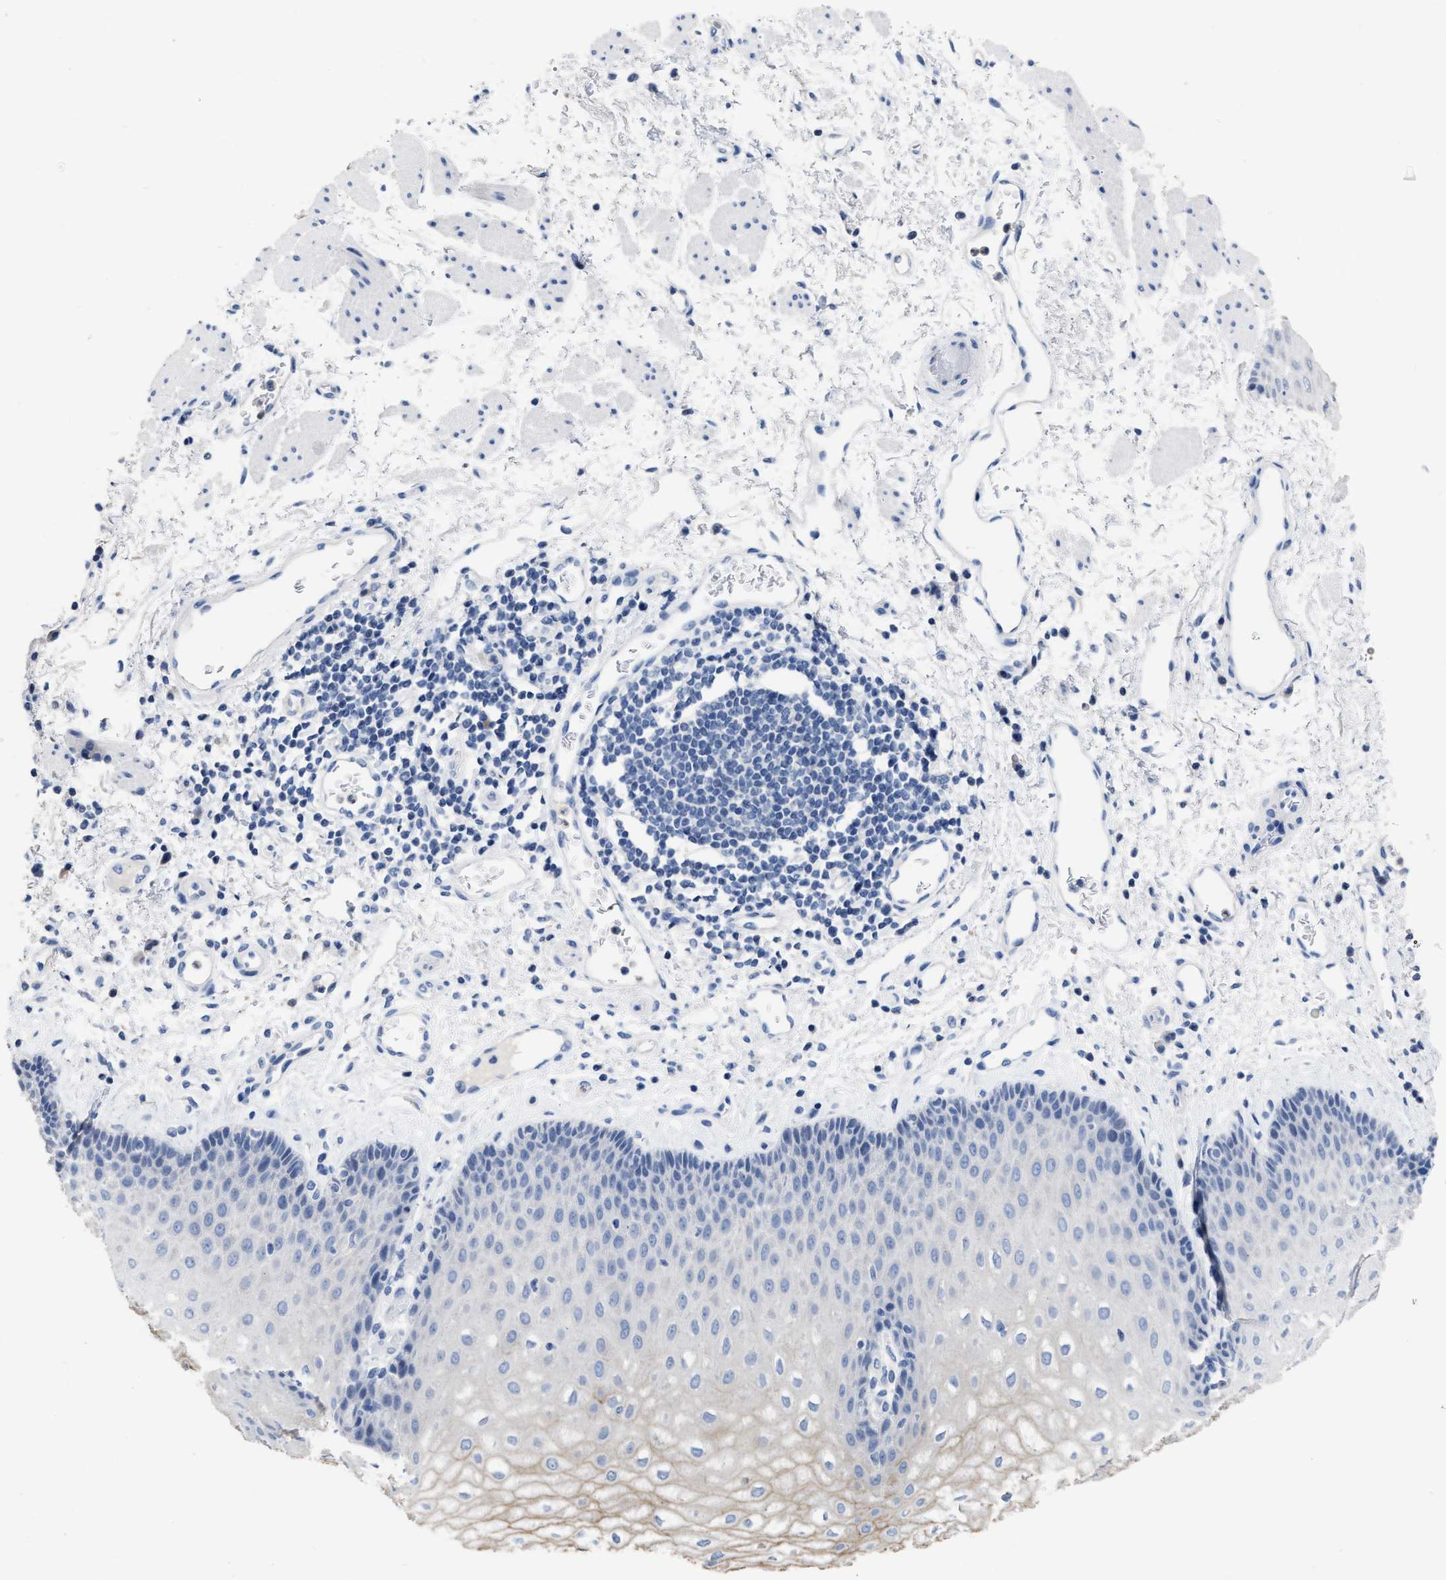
{"staining": {"intensity": "moderate", "quantity": "<25%", "location": "cytoplasmic/membranous"}, "tissue": "esophagus", "cell_type": "Squamous epithelial cells", "image_type": "normal", "snomed": [{"axis": "morphology", "description": "Normal tissue, NOS"}, {"axis": "topography", "description": "Esophagus"}], "caption": "Brown immunohistochemical staining in benign esophagus exhibits moderate cytoplasmic/membranous positivity in approximately <25% of squamous epithelial cells. Using DAB (3,3'-diaminobenzidine) (brown) and hematoxylin (blue) stains, captured at high magnification using brightfield microscopy.", "gene": "CEACAM5", "patient": {"sex": "male", "age": 54}}